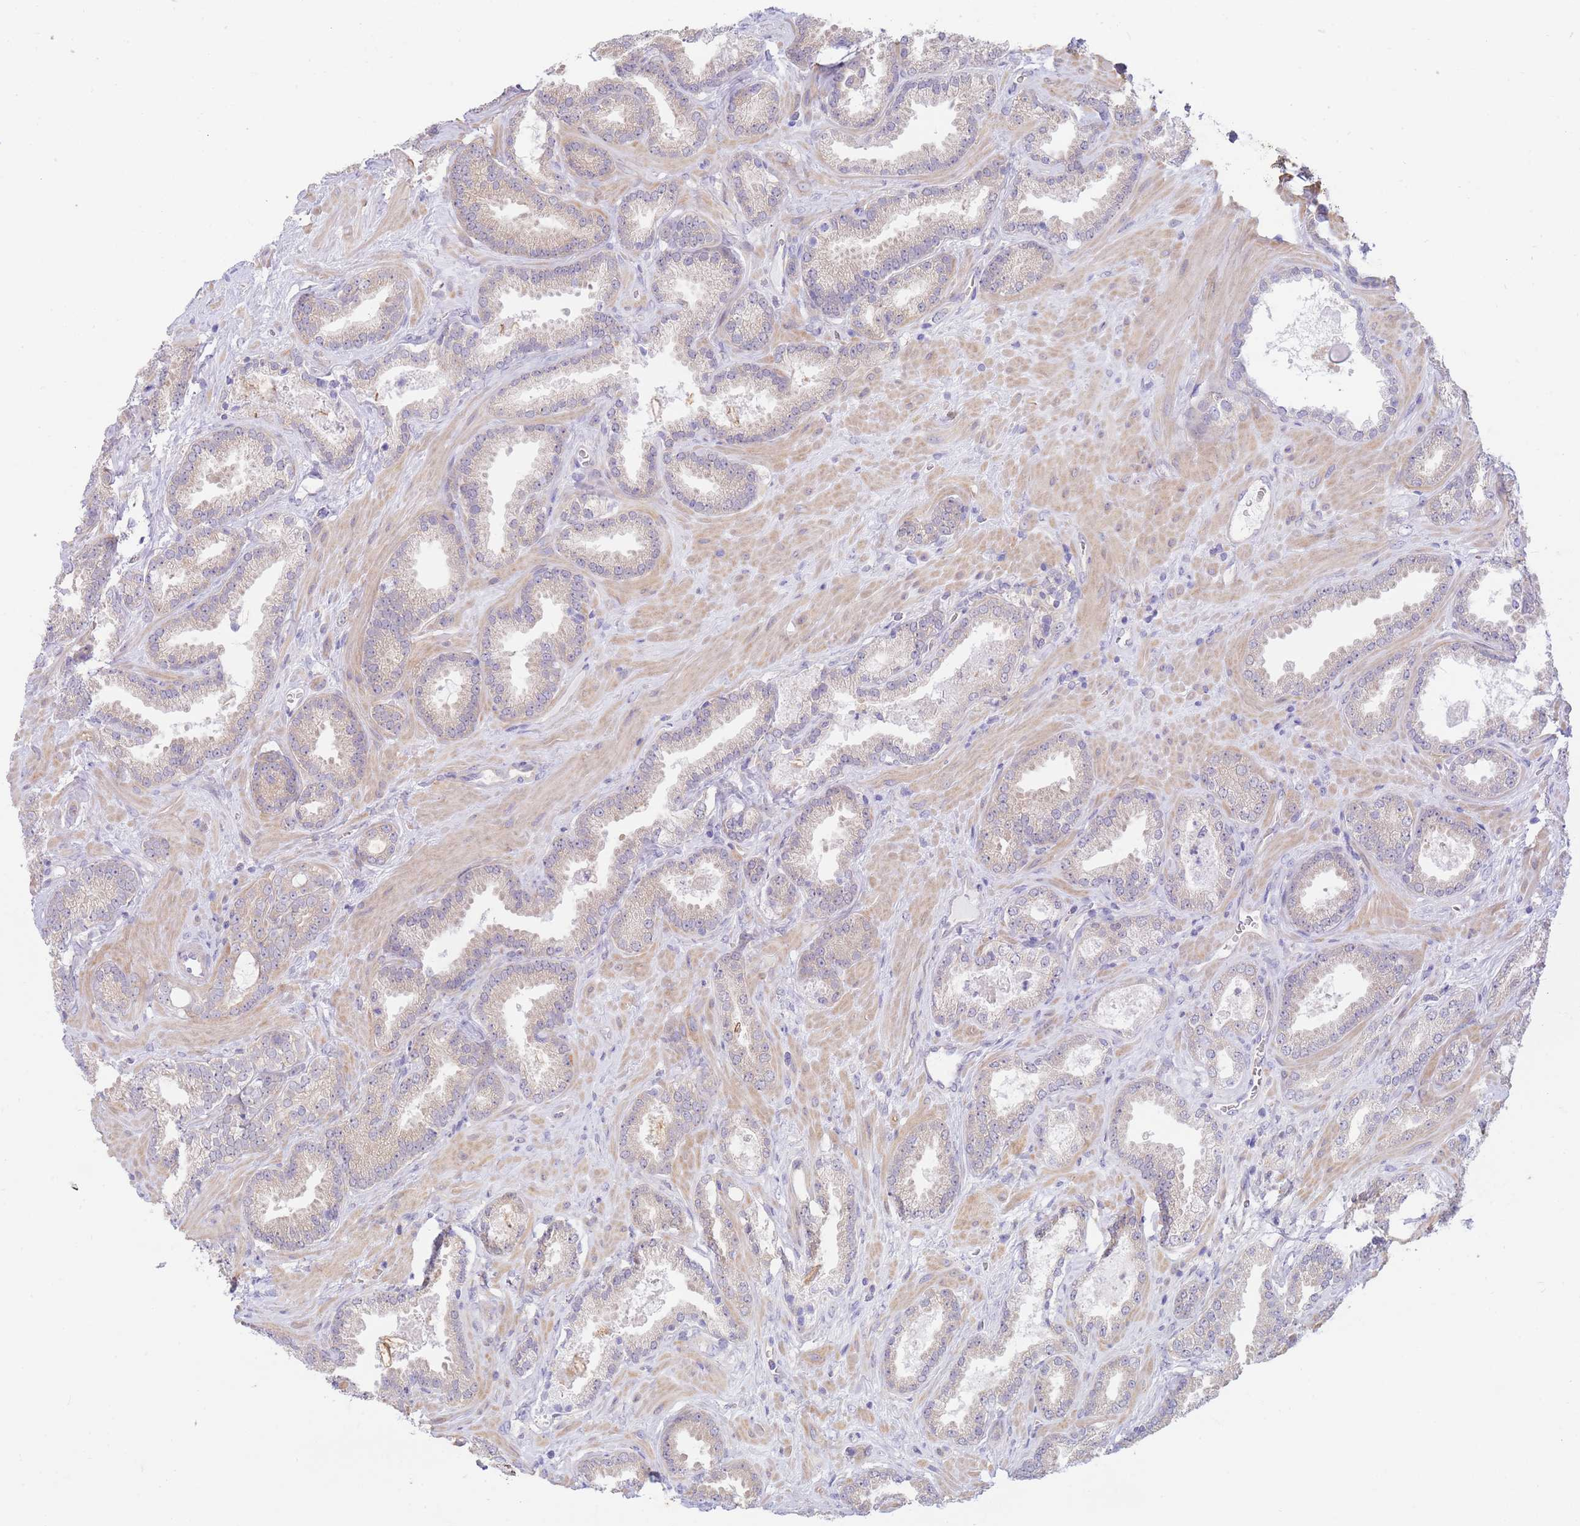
{"staining": {"intensity": "weak", "quantity": "<25%", "location": "cytoplasmic/membranous"}, "tissue": "prostate cancer", "cell_type": "Tumor cells", "image_type": "cancer", "snomed": [{"axis": "morphology", "description": "Adenocarcinoma, Low grade"}, {"axis": "topography", "description": "Prostate"}], "caption": "Tumor cells show no significant protein positivity in prostate low-grade adenocarcinoma.", "gene": "SUGT1", "patient": {"sex": "male", "age": 62}}